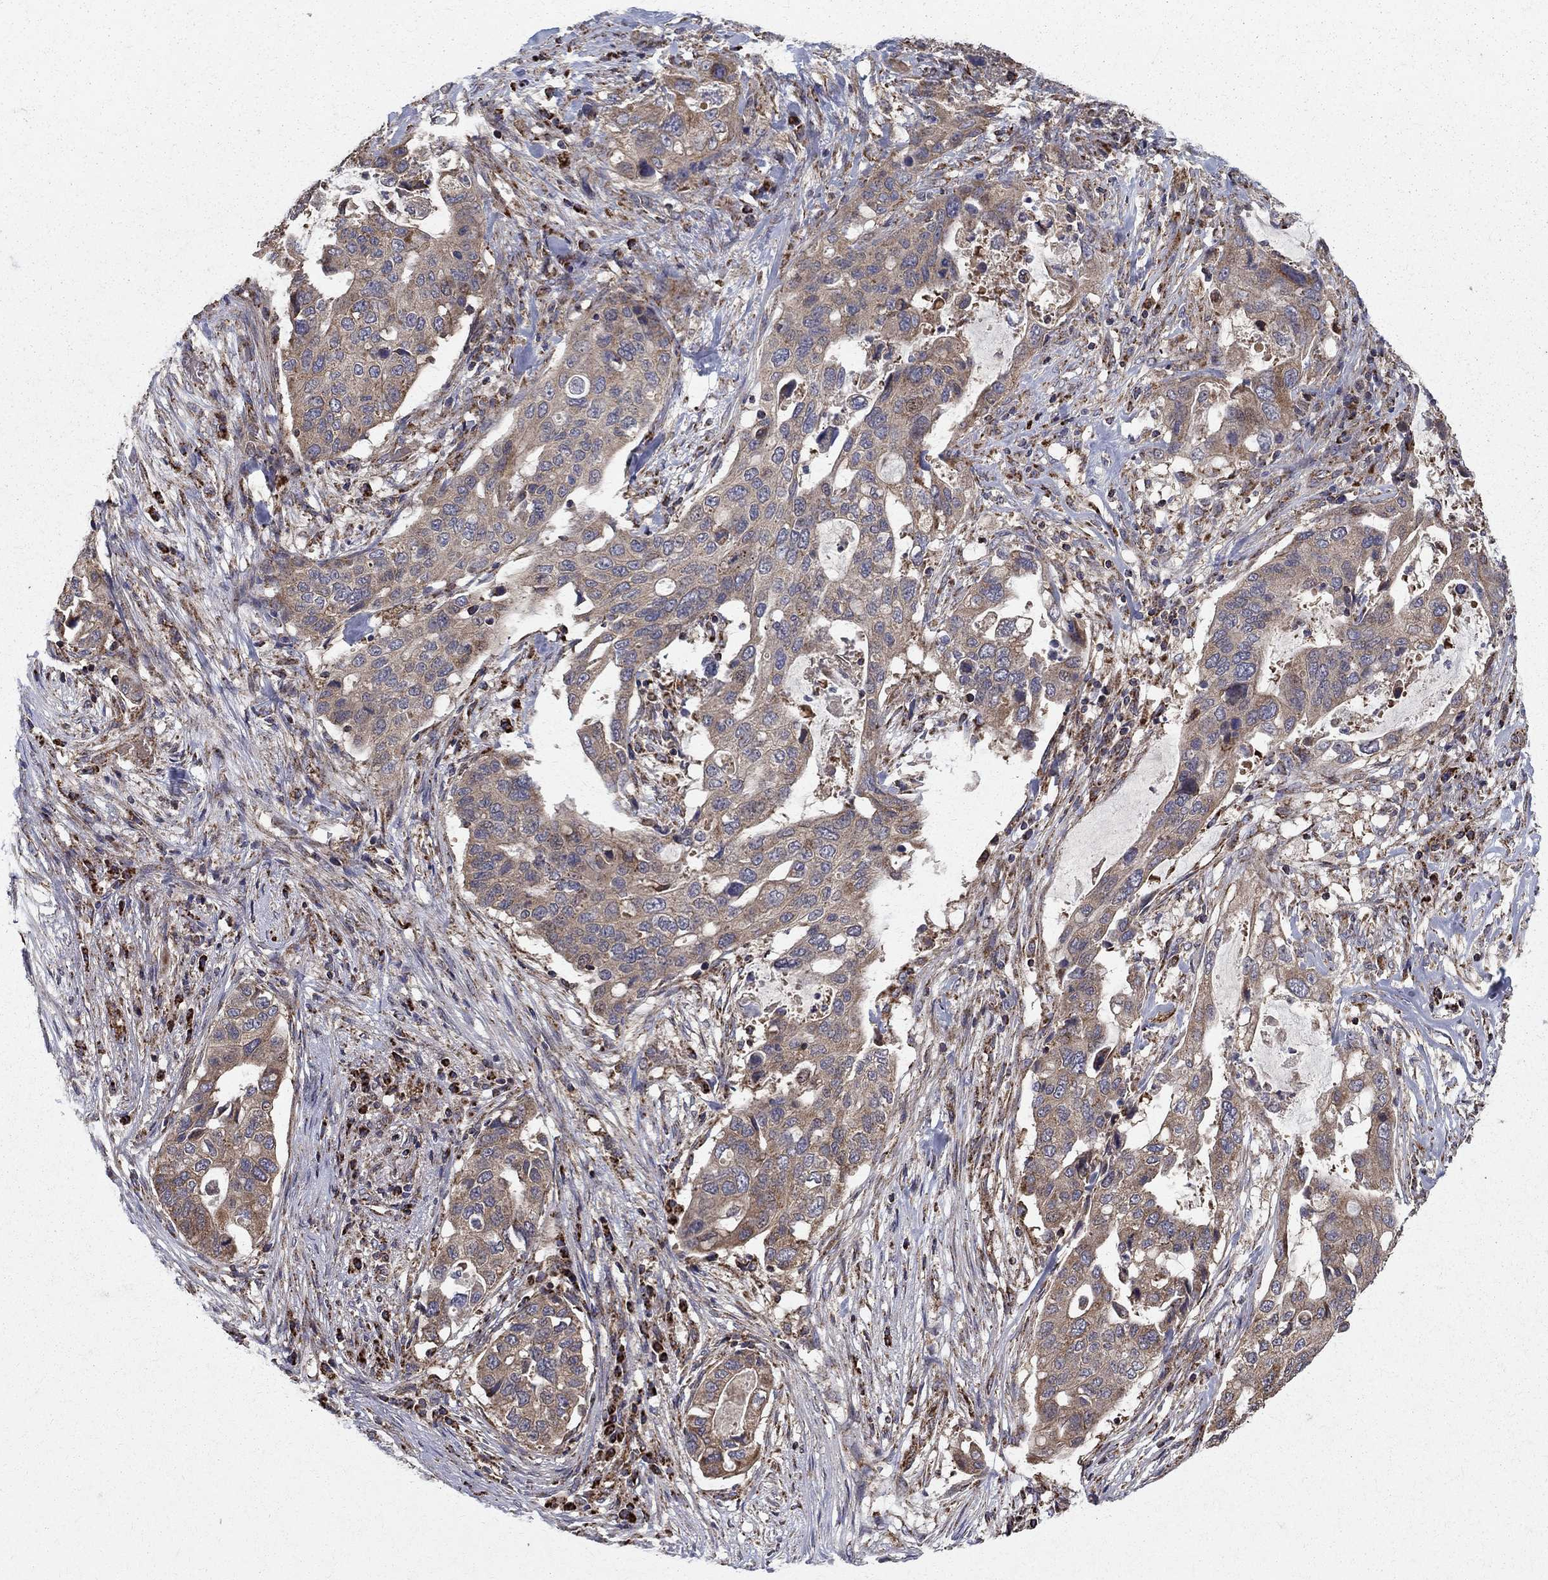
{"staining": {"intensity": "moderate", "quantity": "<25%", "location": "cytoplasmic/membranous"}, "tissue": "stomach cancer", "cell_type": "Tumor cells", "image_type": "cancer", "snomed": [{"axis": "morphology", "description": "Adenocarcinoma, NOS"}, {"axis": "topography", "description": "Stomach"}], "caption": "Immunohistochemical staining of human stomach cancer exhibits moderate cytoplasmic/membranous protein positivity in approximately <25% of tumor cells. Nuclei are stained in blue.", "gene": "NDUFS8", "patient": {"sex": "male", "age": 54}}